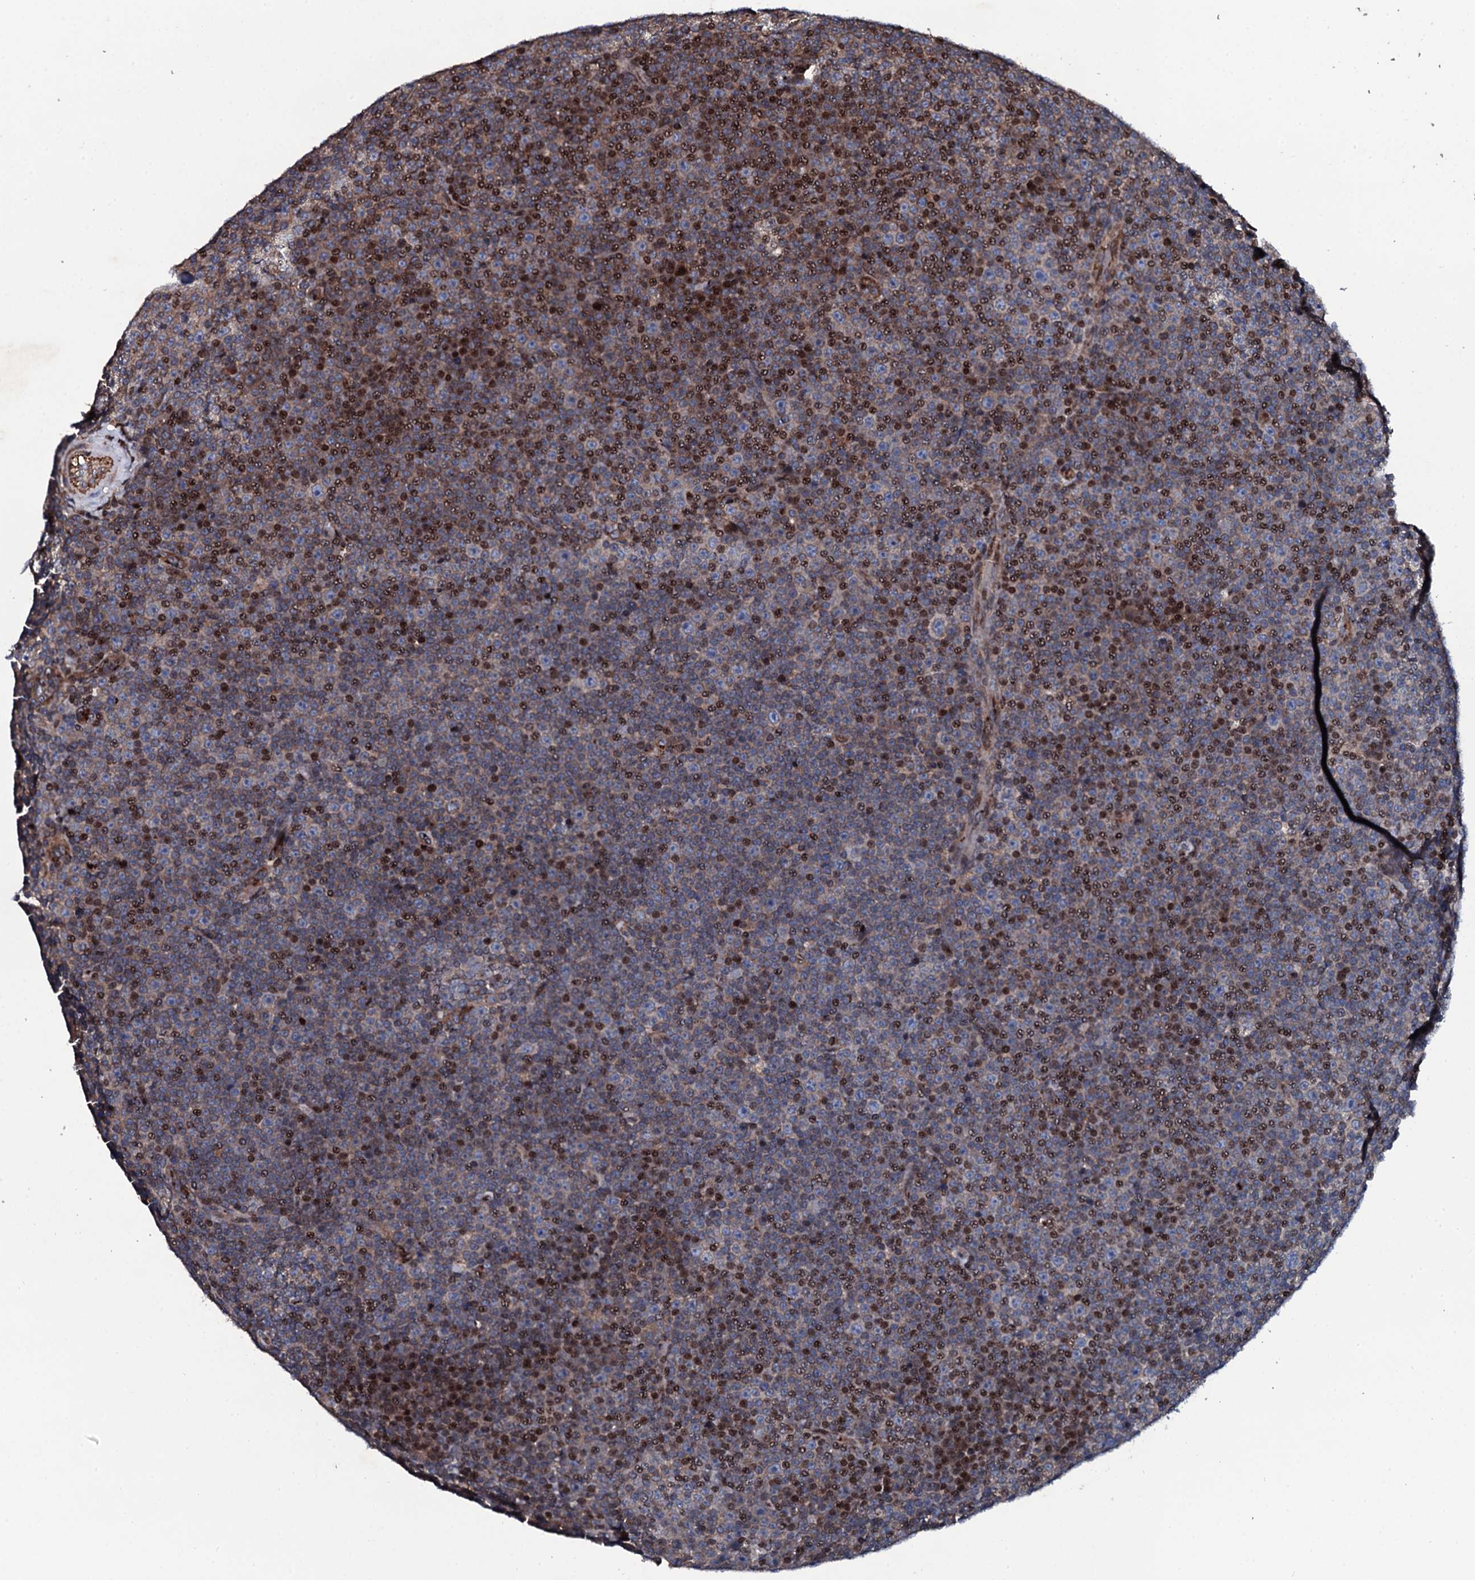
{"staining": {"intensity": "moderate", "quantity": "25%-75%", "location": "nuclear"}, "tissue": "lymphoma", "cell_type": "Tumor cells", "image_type": "cancer", "snomed": [{"axis": "morphology", "description": "Malignant lymphoma, non-Hodgkin's type, Low grade"}, {"axis": "topography", "description": "Lymph node"}], "caption": "Malignant lymphoma, non-Hodgkin's type (low-grade) stained for a protein demonstrates moderate nuclear positivity in tumor cells. (IHC, brightfield microscopy, high magnification).", "gene": "PLET1", "patient": {"sex": "female", "age": 67}}